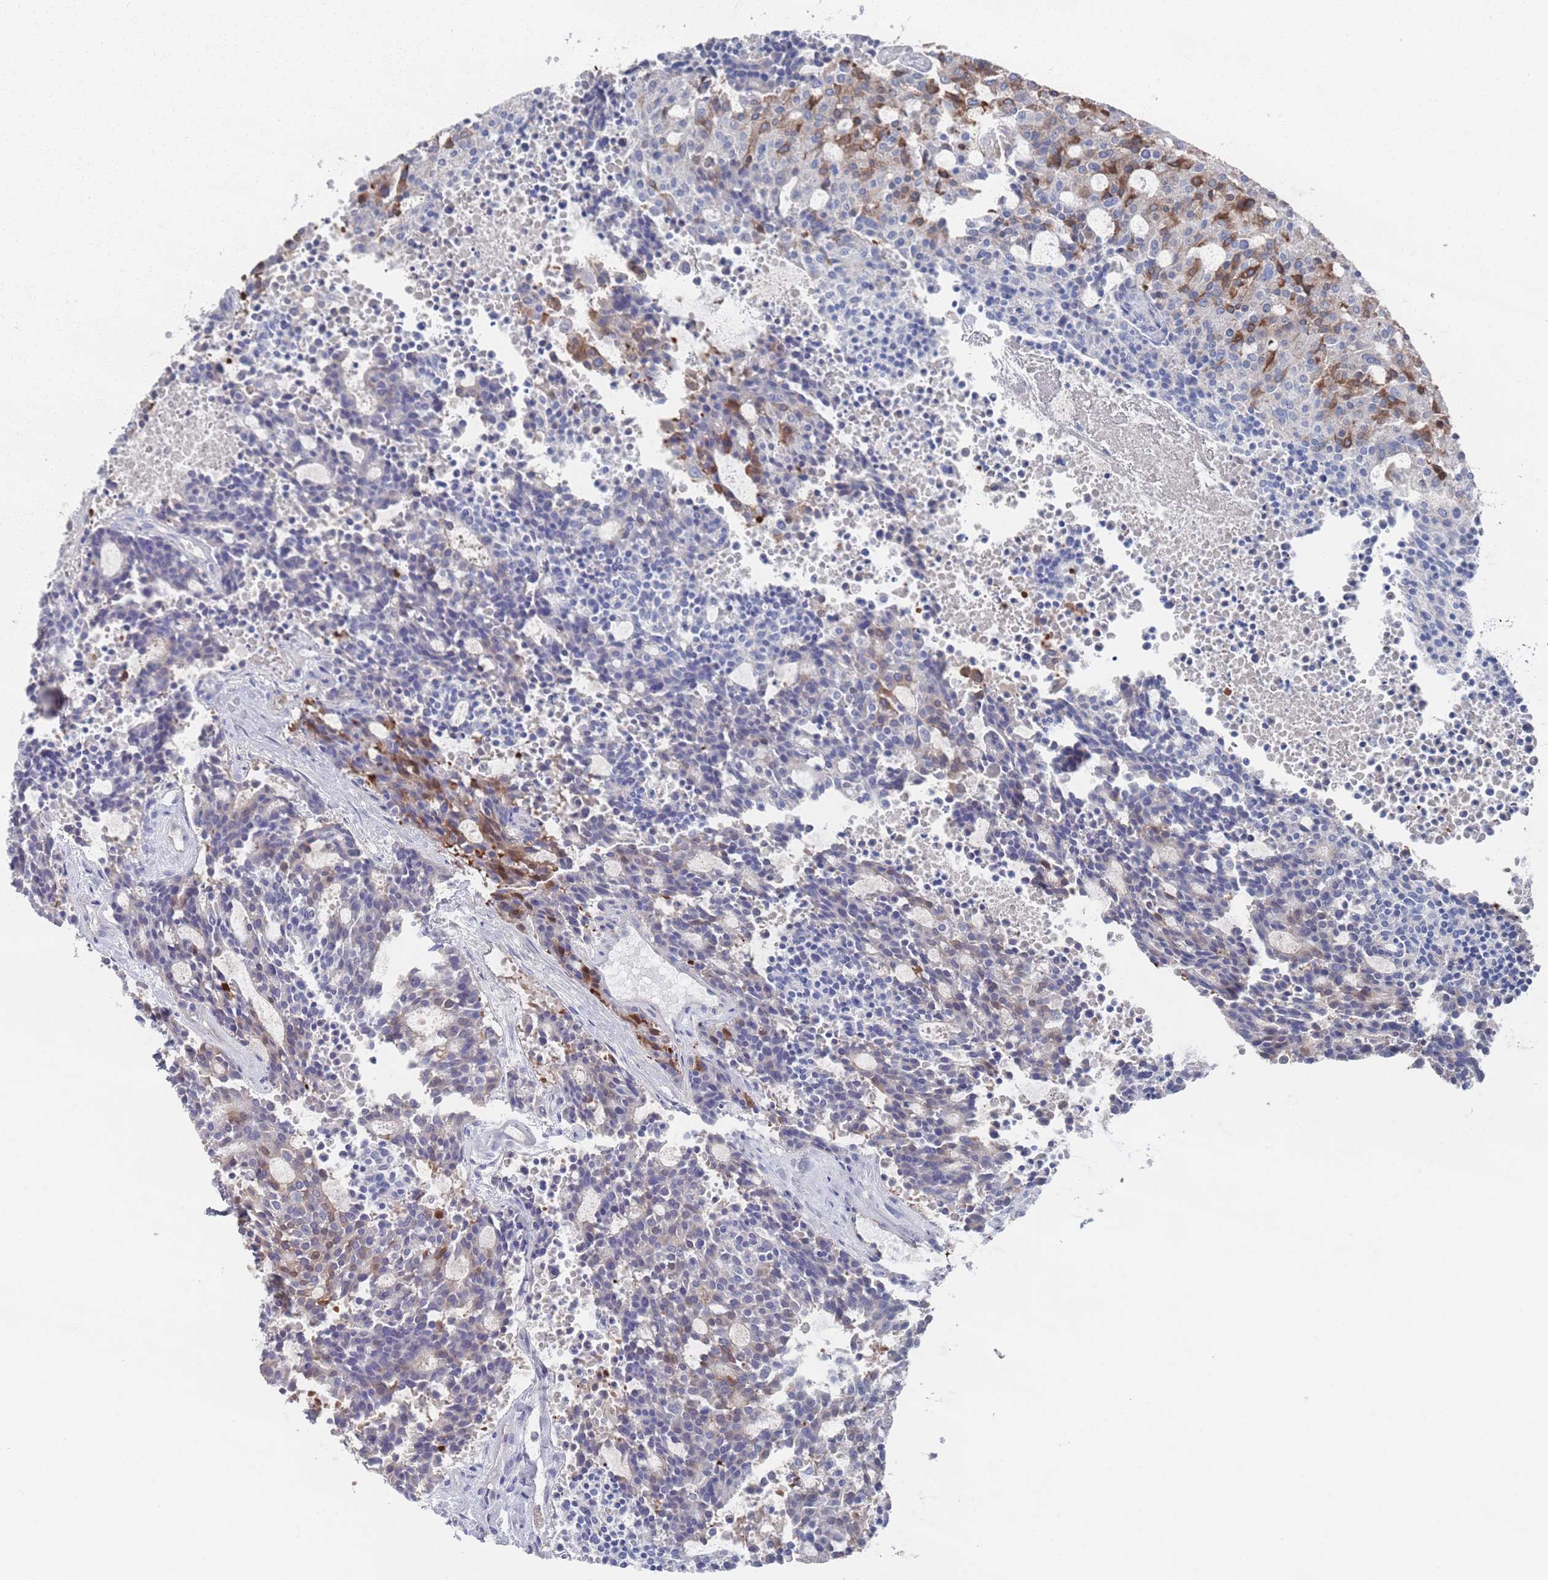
{"staining": {"intensity": "moderate", "quantity": "<25%", "location": "cytoplasmic/membranous"}, "tissue": "carcinoid", "cell_type": "Tumor cells", "image_type": "cancer", "snomed": [{"axis": "morphology", "description": "Carcinoid, malignant, NOS"}, {"axis": "topography", "description": "Pancreas"}], "caption": "Immunohistochemical staining of human carcinoid reveals low levels of moderate cytoplasmic/membranous expression in about <25% of tumor cells. (DAB IHC, brown staining for protein, blue staining for nuclei).", "gene": "TMCO3", "patient": {"sex": "female", "age": 54}}